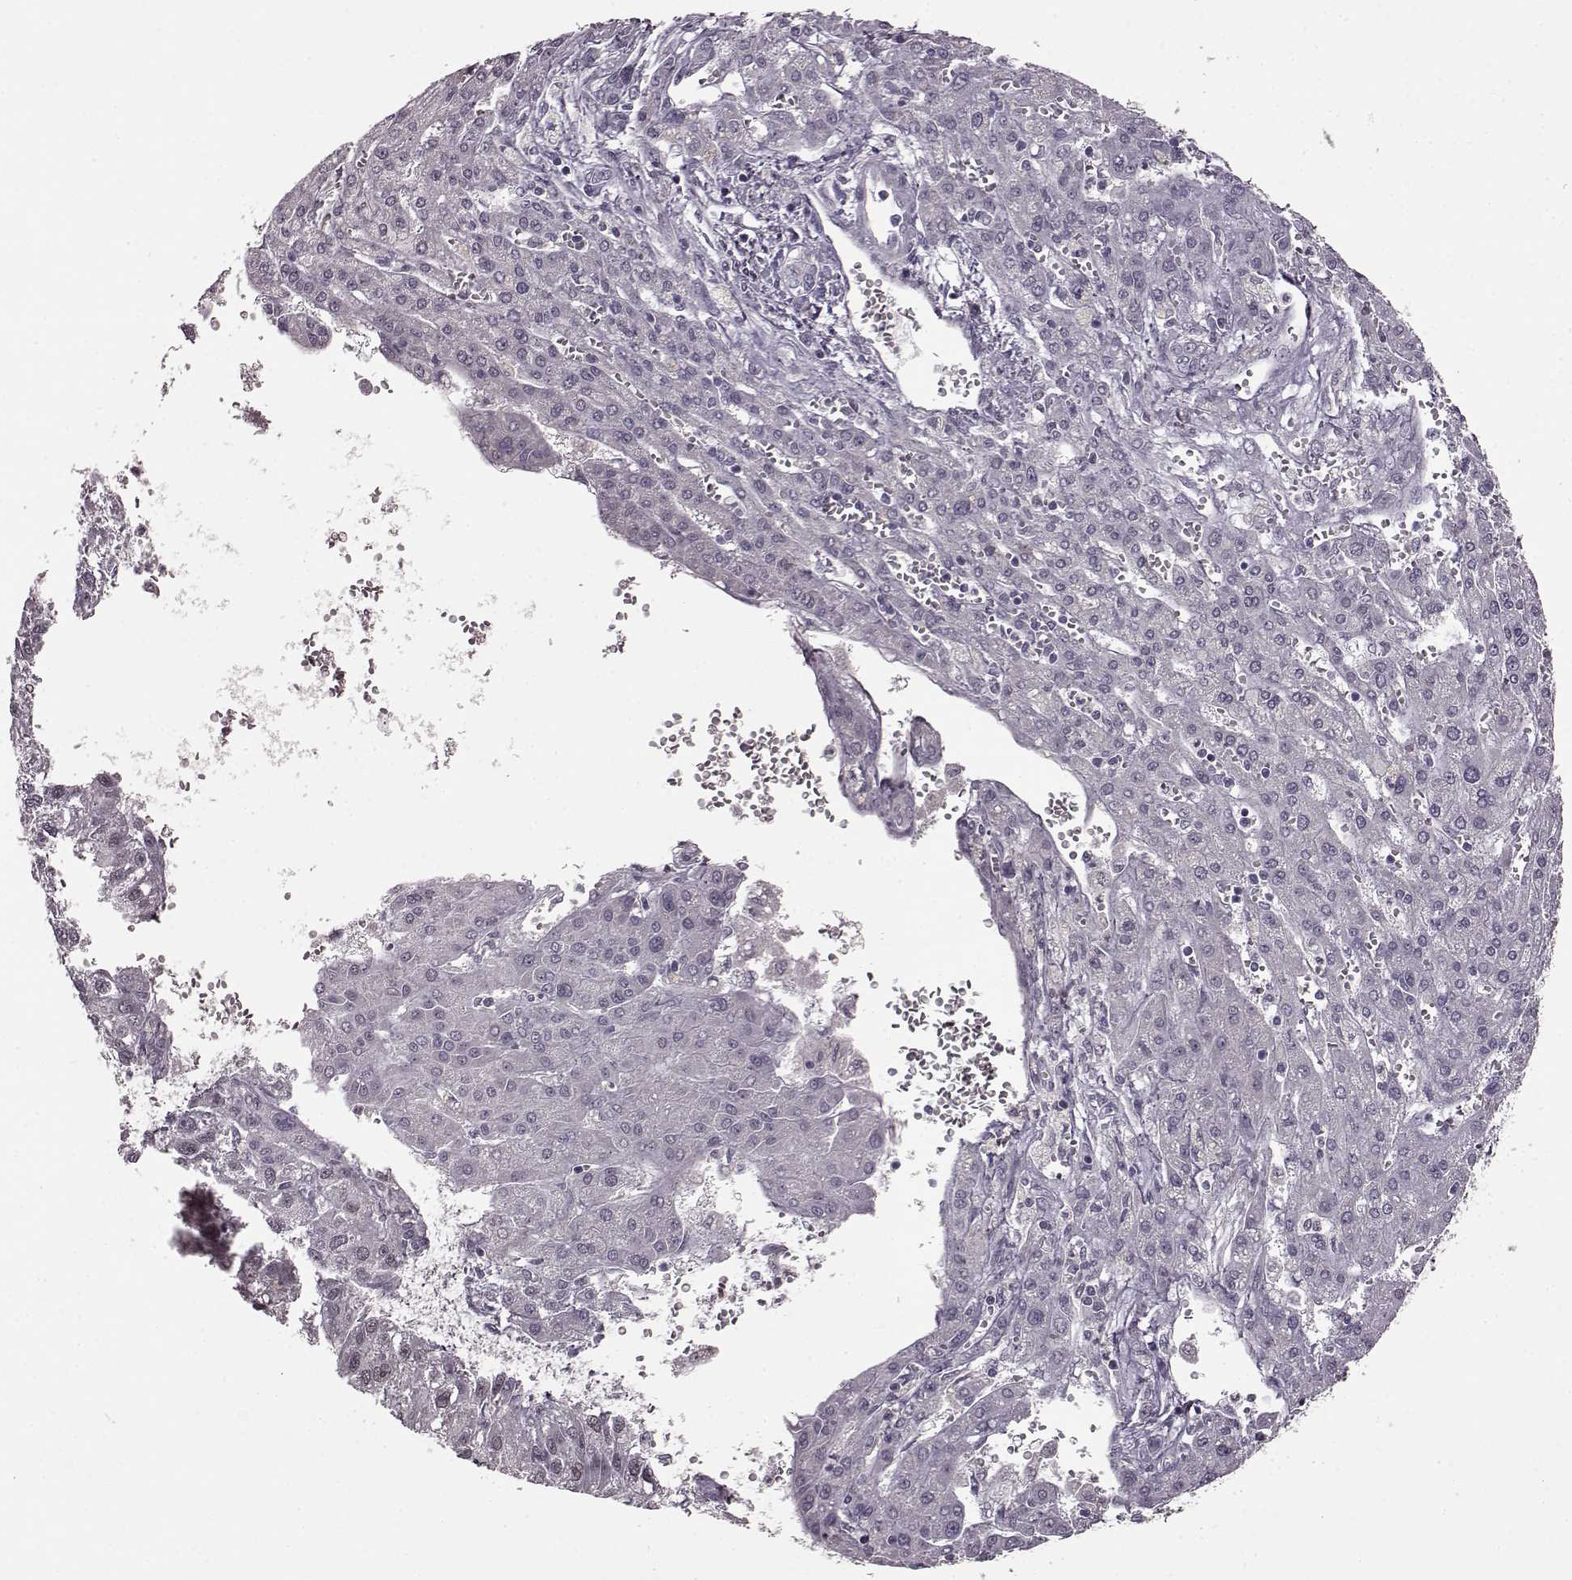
{"staining": {"intensity": "negative", "quantity": "none", "location": "none"}, "tissue": "liver cancer", "cell_type": "Tumor cells", "image_type": "cancer", "snomed": [{"axis": "morphology", "description": "Carcinoma, Hepatocellular, NOS"}, {"axis": "topography", "description": "Liver"}], "caption": "Hepatocellular carcinoma (liver) was stained to show a protein in brown. There is no significant staining in tumor cells. The staining was performed using DAB (3,3'-diaminobenzidine) to visualize the protein expression in brown, while the nuclei were stained in blue with hematoxylin (Magnification: 20x).", "gene": "CNGA3", "patient": {"sex": "female", "age": 70}}